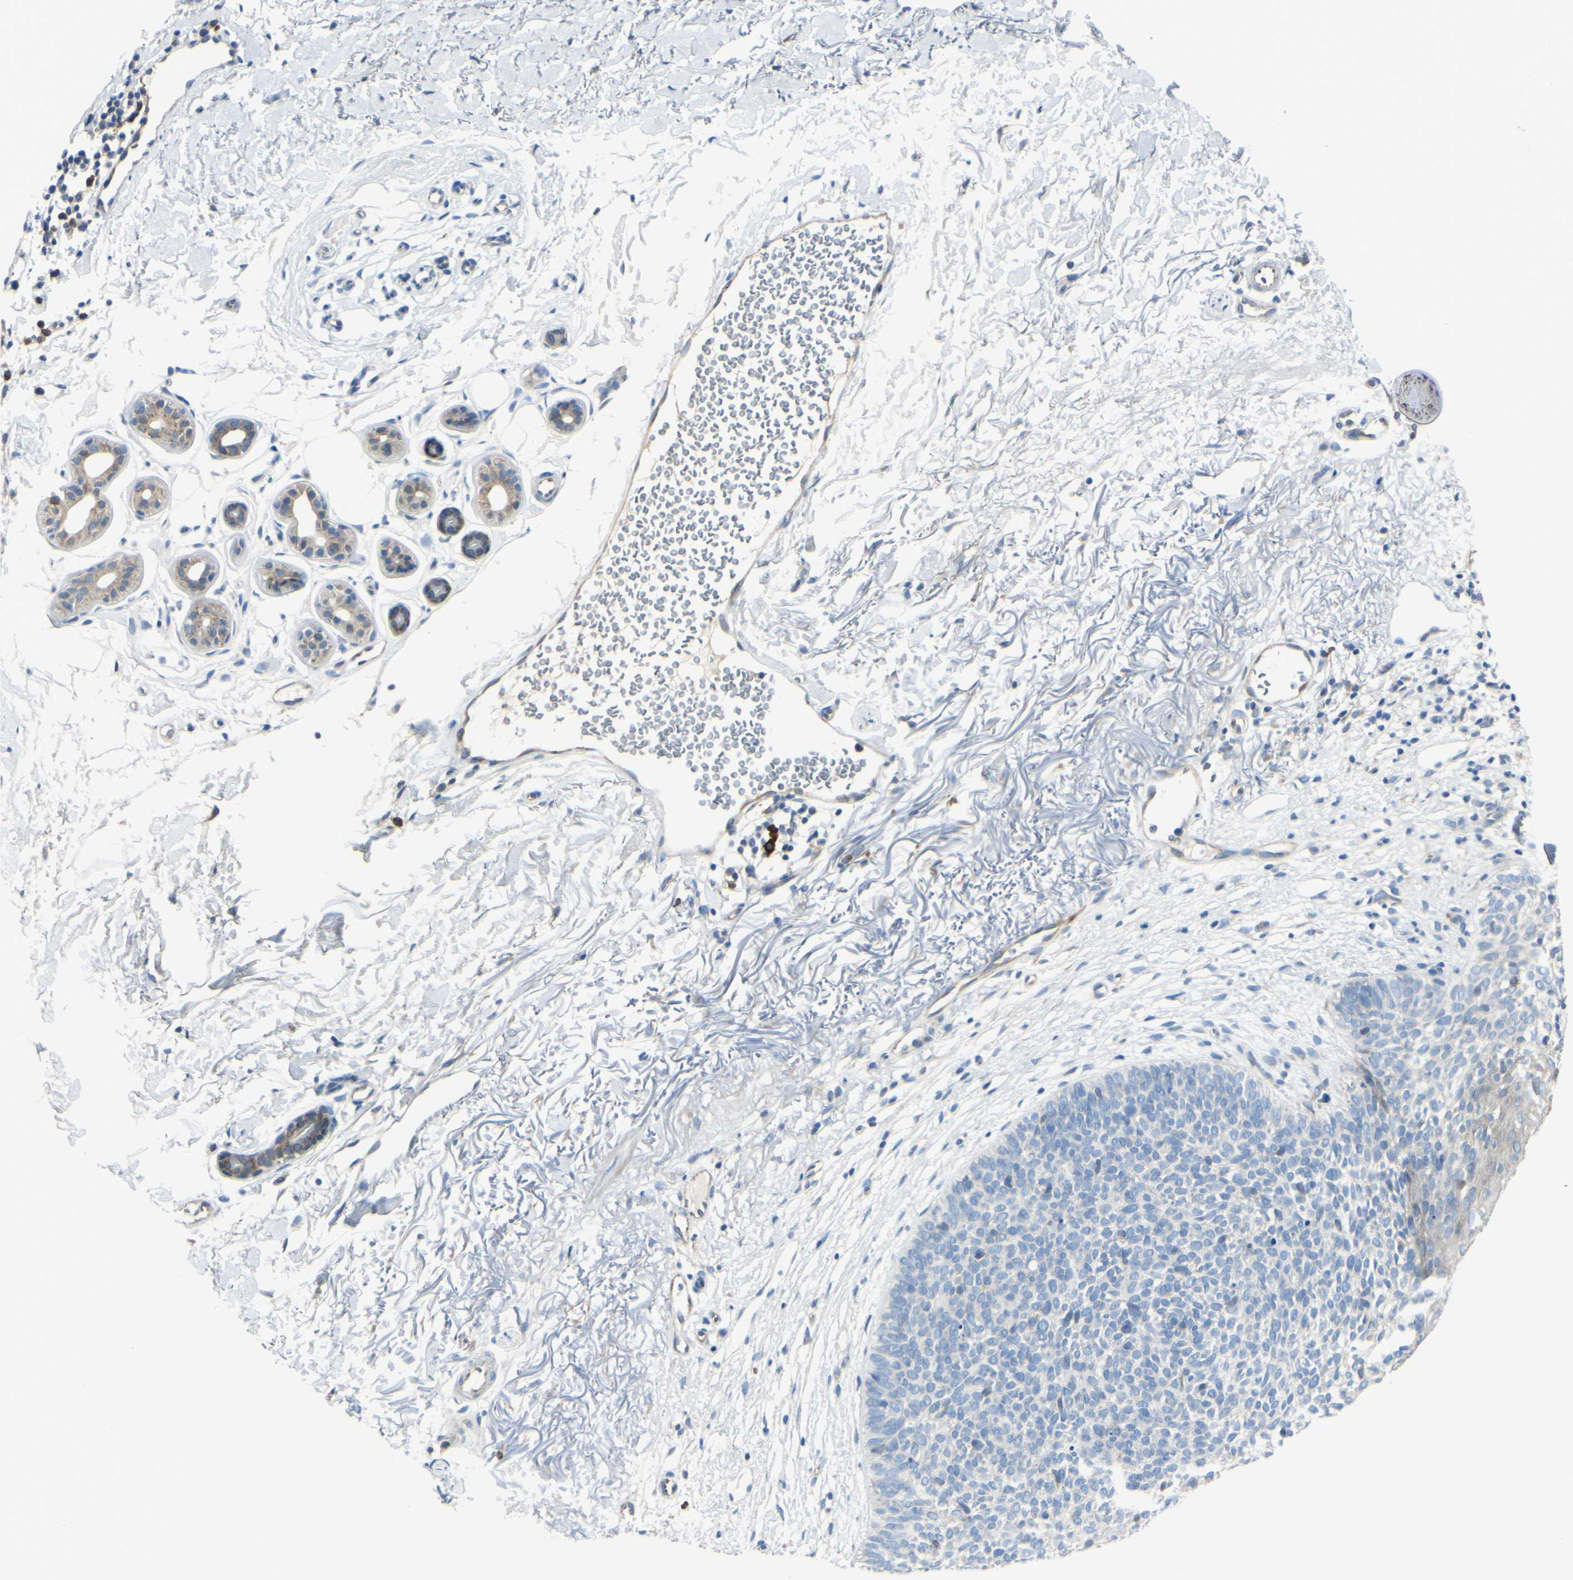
{"staining": {"intensity": "weak", "quantity": "<25%", "location": "cytoplasmic/membranous"}, "tissue": "skin cancer", "cell_type": "Tumor cells", "image_type": "cancer", "snomed": [{"axis": "morphology", "description": "Basal cell carcinoma"}, {"axis": "topography", "description": "Skin"}], "caption": "Tumor cells show no significant protein positivity in skin basal cell carcinoma.", "gene": "SELENOS", "patient": {"sex": "female", "age": 70}}